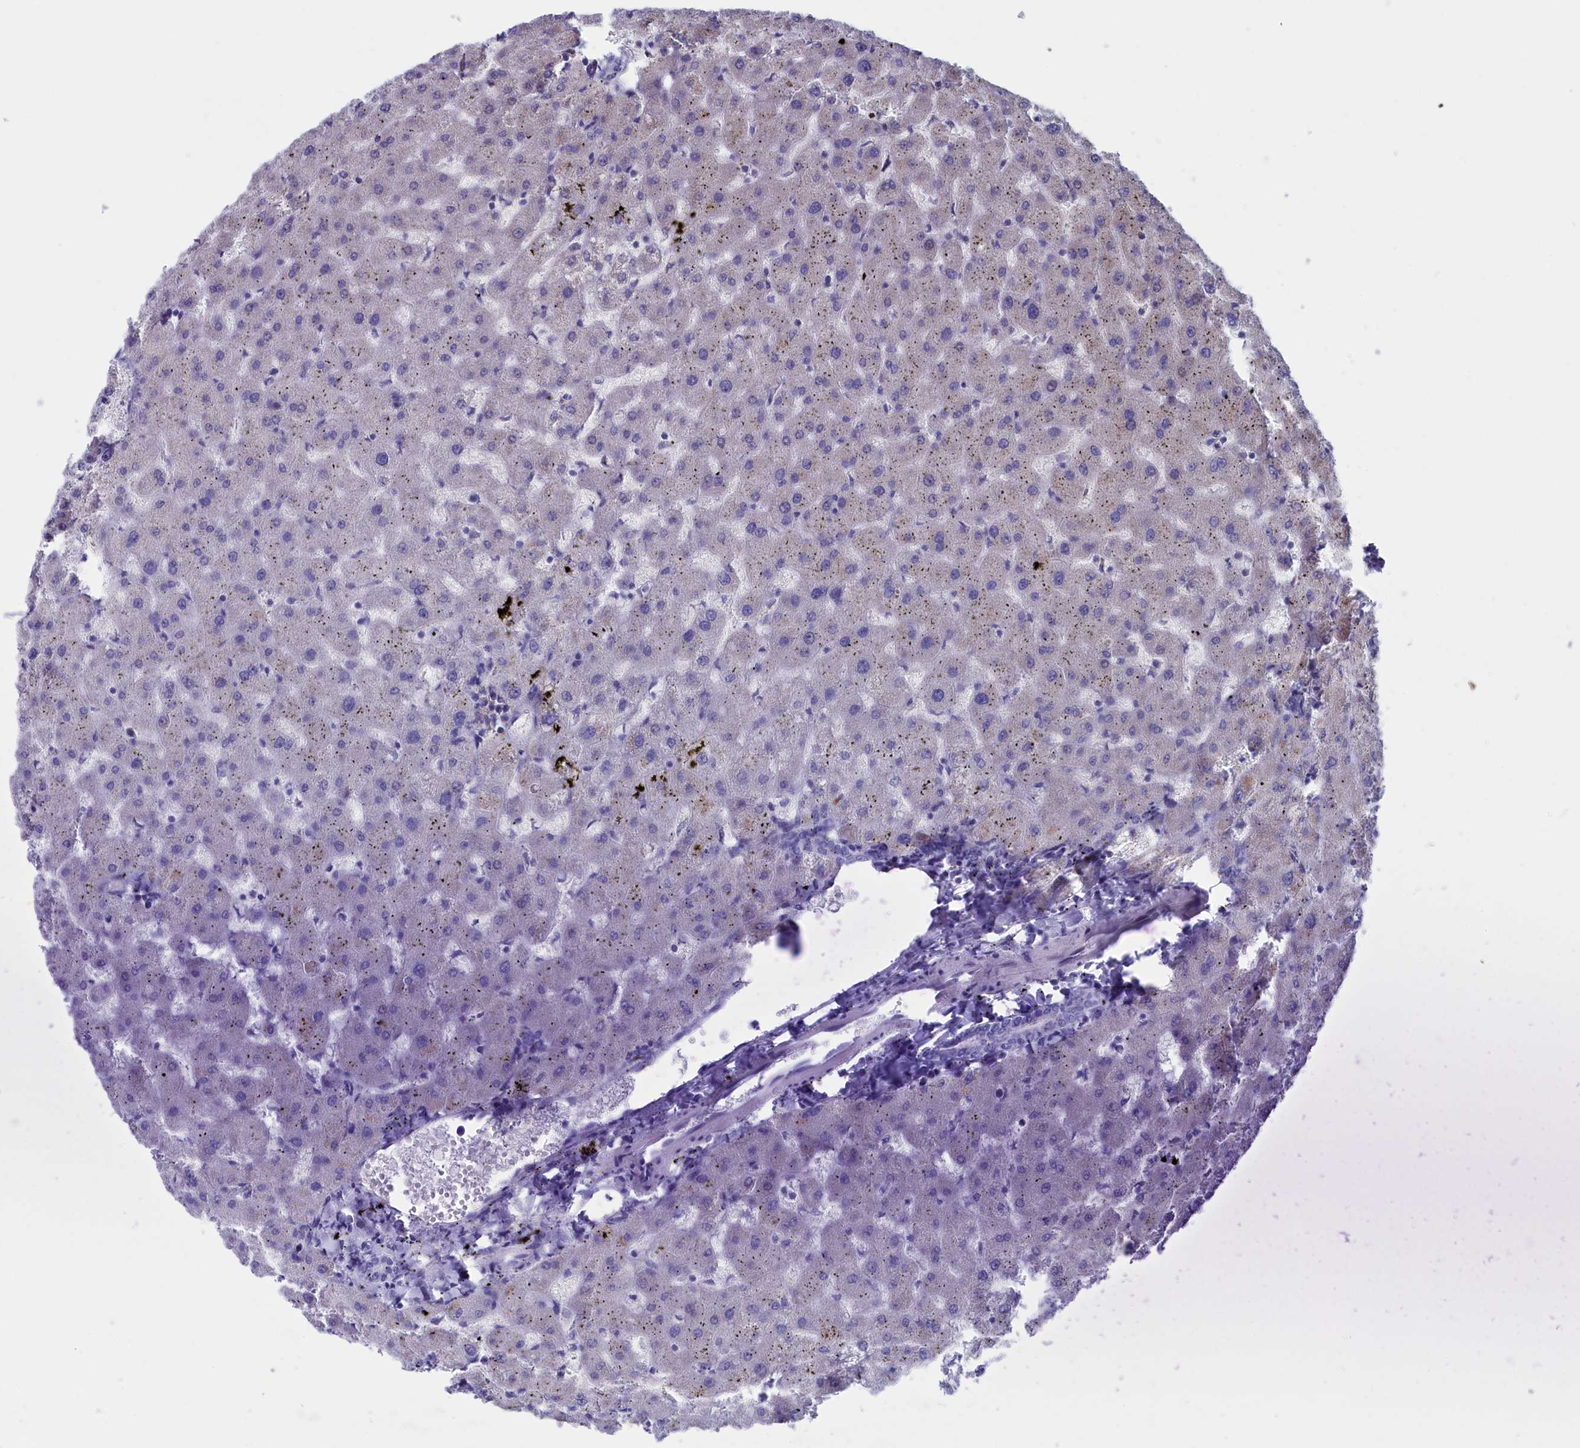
{"staining": {"intensity": "negative", "quantity": "none", "location": "none"}, "tissue": "liver", "cell_type": "Cholangiocytes", "image_type": "normal", "snomed": [{"axis": "morphology", "description": "Normal tissue, NOS"}, {"axis": "topography", "description": "Liver"}], "caption": "The photomicrograph demonstrates no significant positivity in cholangiocytes of liver.", "gene": "NIBAN3", "patient": {"sex": "female", "age": 63}}